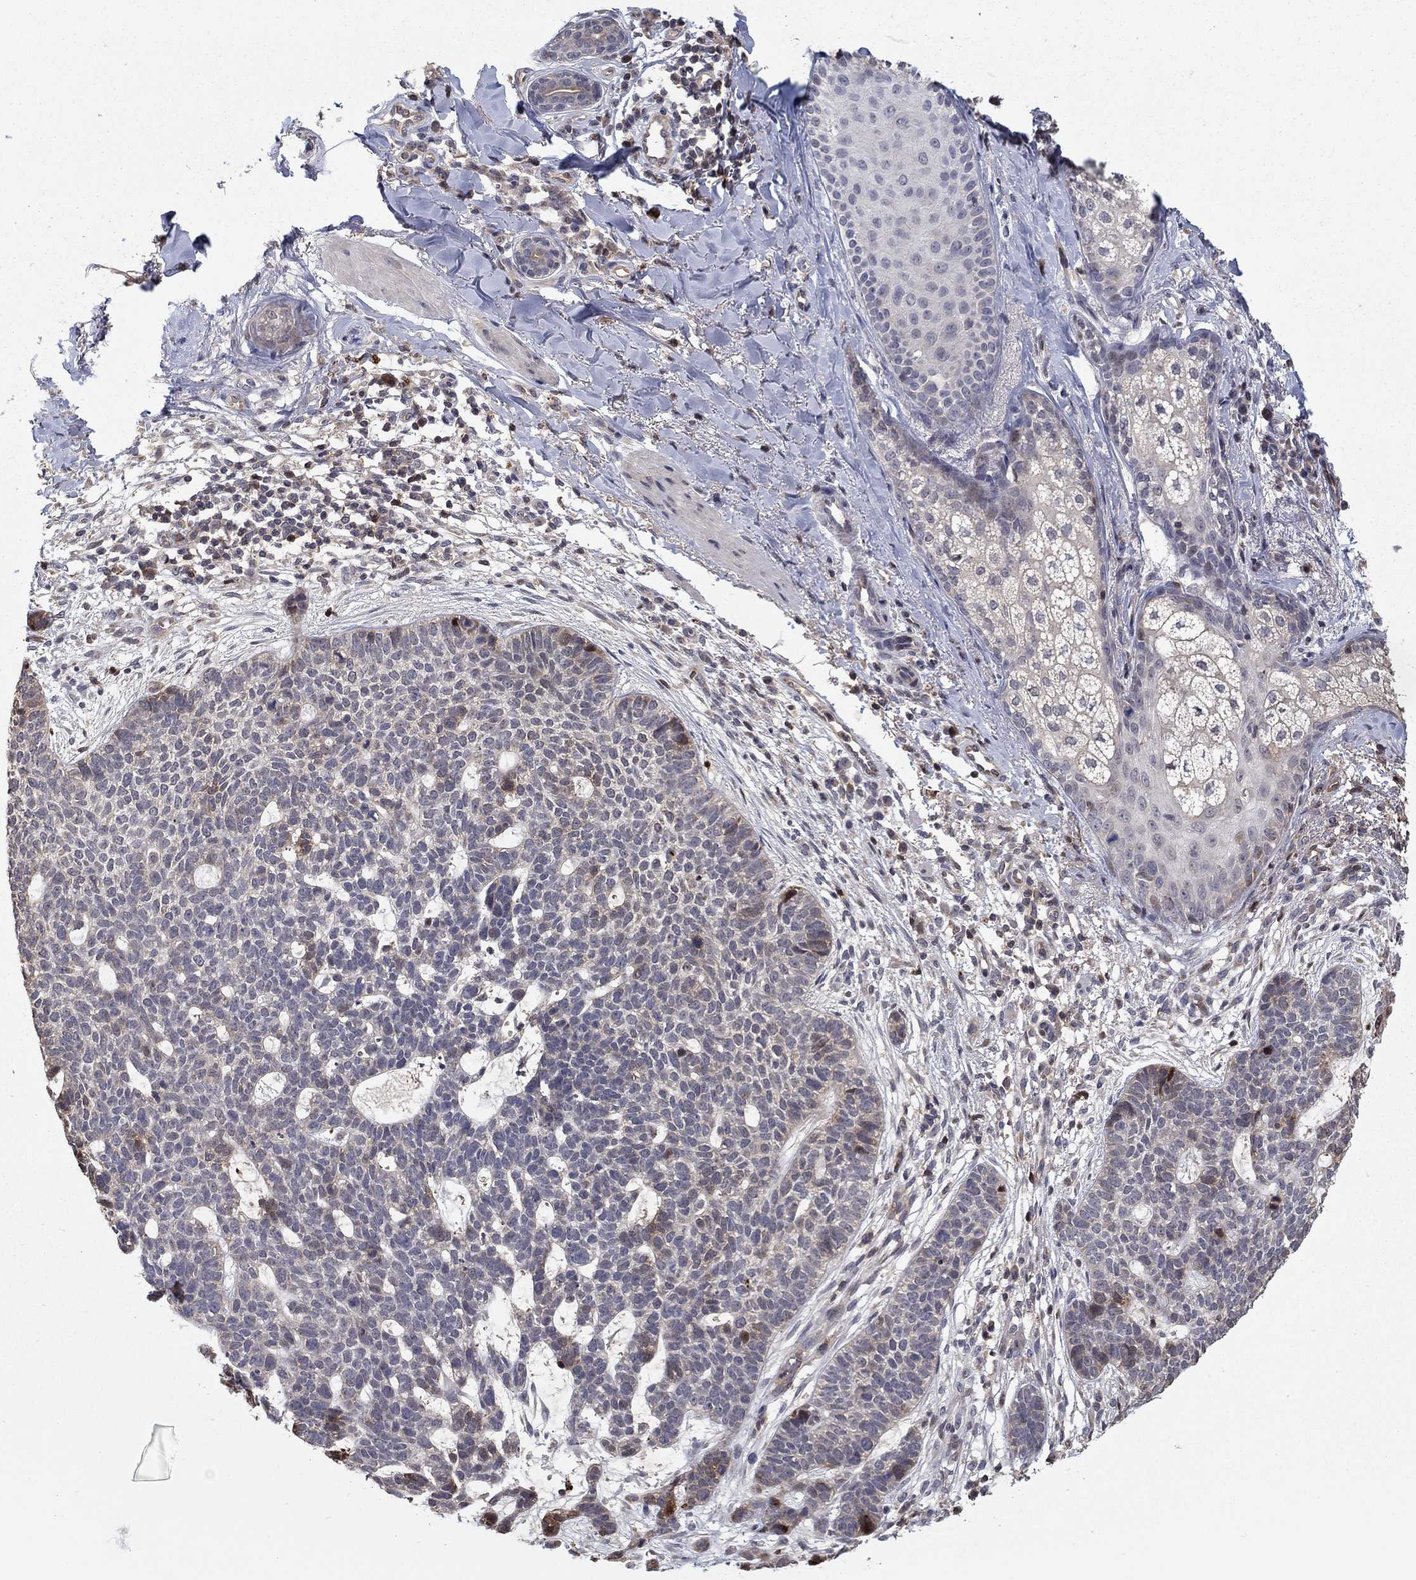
{"staining": {"intensity": "strong", "quantity": "<25%", "location": "nuclear"}, "tissue": "skin cancer", "cell_type": "Tumor cells", "image_type": "cancer", "snomed": [{"axis": "morphology", "description": "Squamous cell carcinoma, NOS"}, {"axis": "topography", "description": "Skin"}], "caption": "Immunohistochemistry (IHC) of squamous cell carcinoma (skin) reveals medium levels of strong nuclear positivity in about <25% of tumor cells.", "gene": "LPCAT4", "patient": {"sex": "male", "age": 88}}